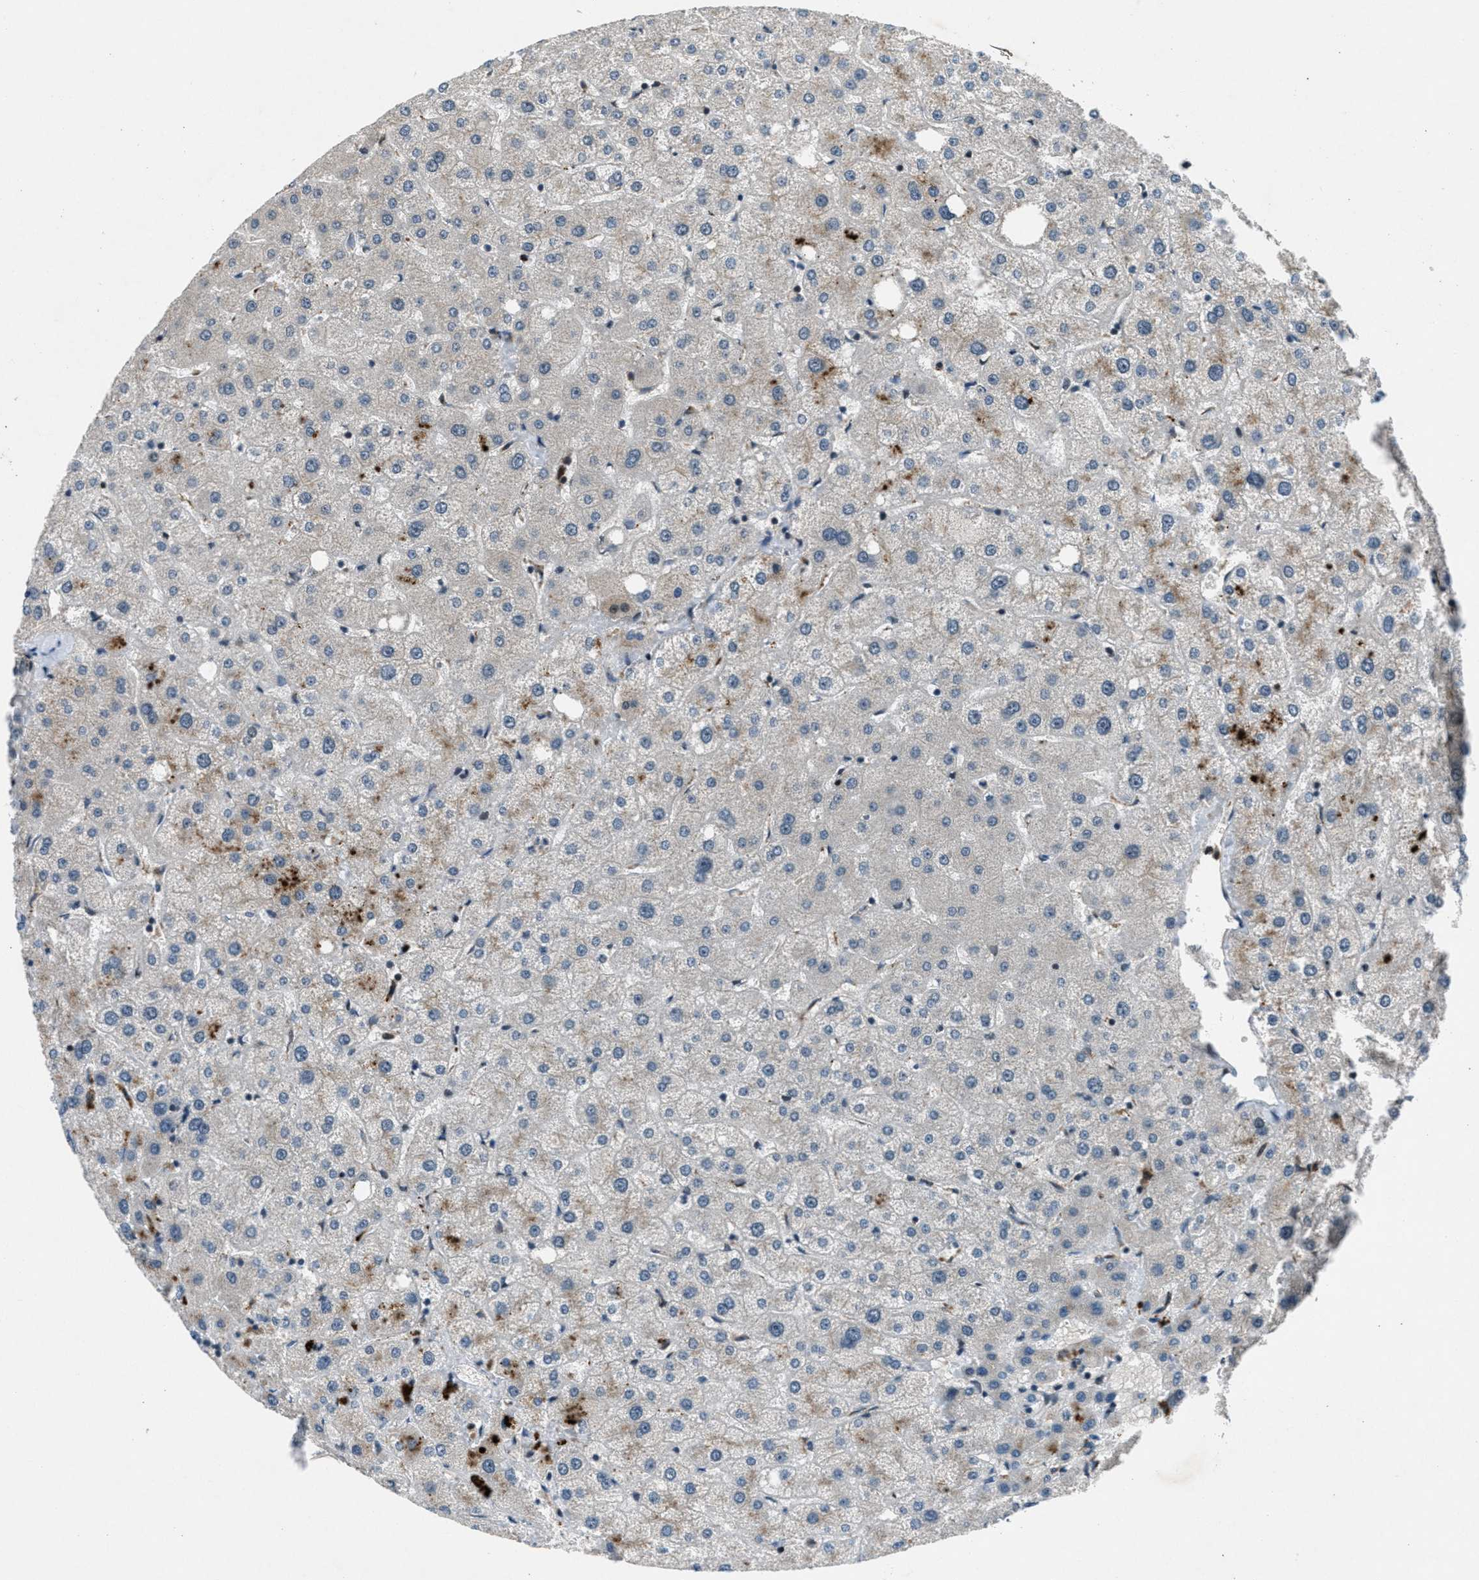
{"staining": {"intensity": "weak", "quantity": "25%-75%", "location": "cytoplasmic/membranous"}, "tissue": "liver", "cell_type": "Cholangiocytes", "image_type": "normal", "snomed": [{"axis": "morphology", "description": "Normal tissue, NOS"}, {"axis": "topography", "description": "Liver"}], "caption": "Human liver stained with a brown dye reveals weak cytoplasmic/membranous positive positivity in approximately 25%-75% of cholangiocytes.", "gene": "CLEC2D", "patient": {"sex": "male", "age": 73}}